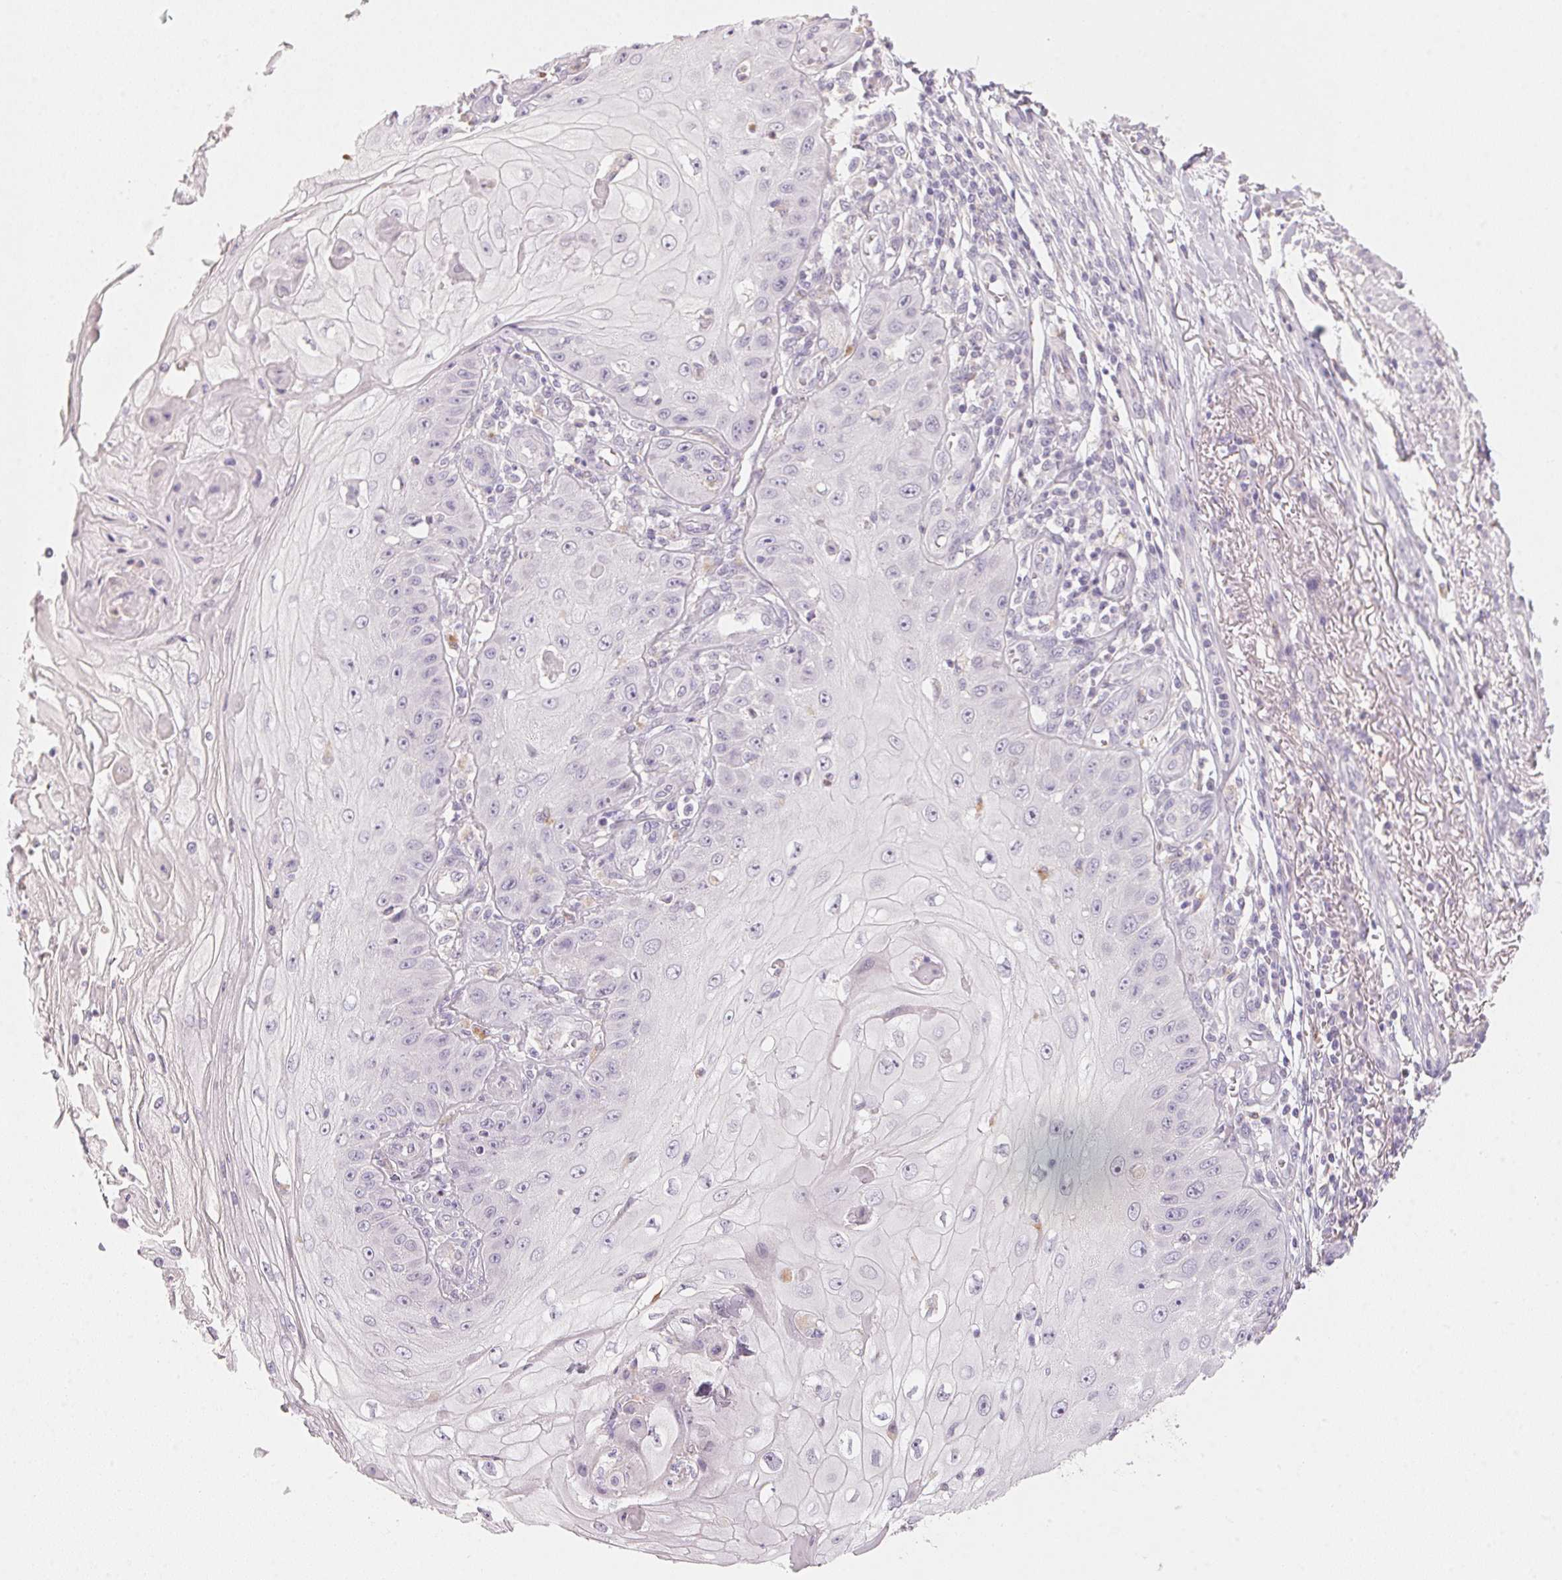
{"staining": {"intensity": "negative", "quantity": "none", "location": "none"}, "tissue": "skin cancer", "cell_type": "Tumor cells", "image_type": "cancer", "snomed": [{"axis": "morphology", "description": "Squamous cell carcinoma, NOS"}, {"axis": "topography", "description": "Skin"}], "caption": "DAB (3,3'-diaminobenzidine) immunohistochemical staining of skin cancer demonstrates no significant expression in tumor cells.", "gene": "TREH", "patient": {"sex": "male", "age": 70}}